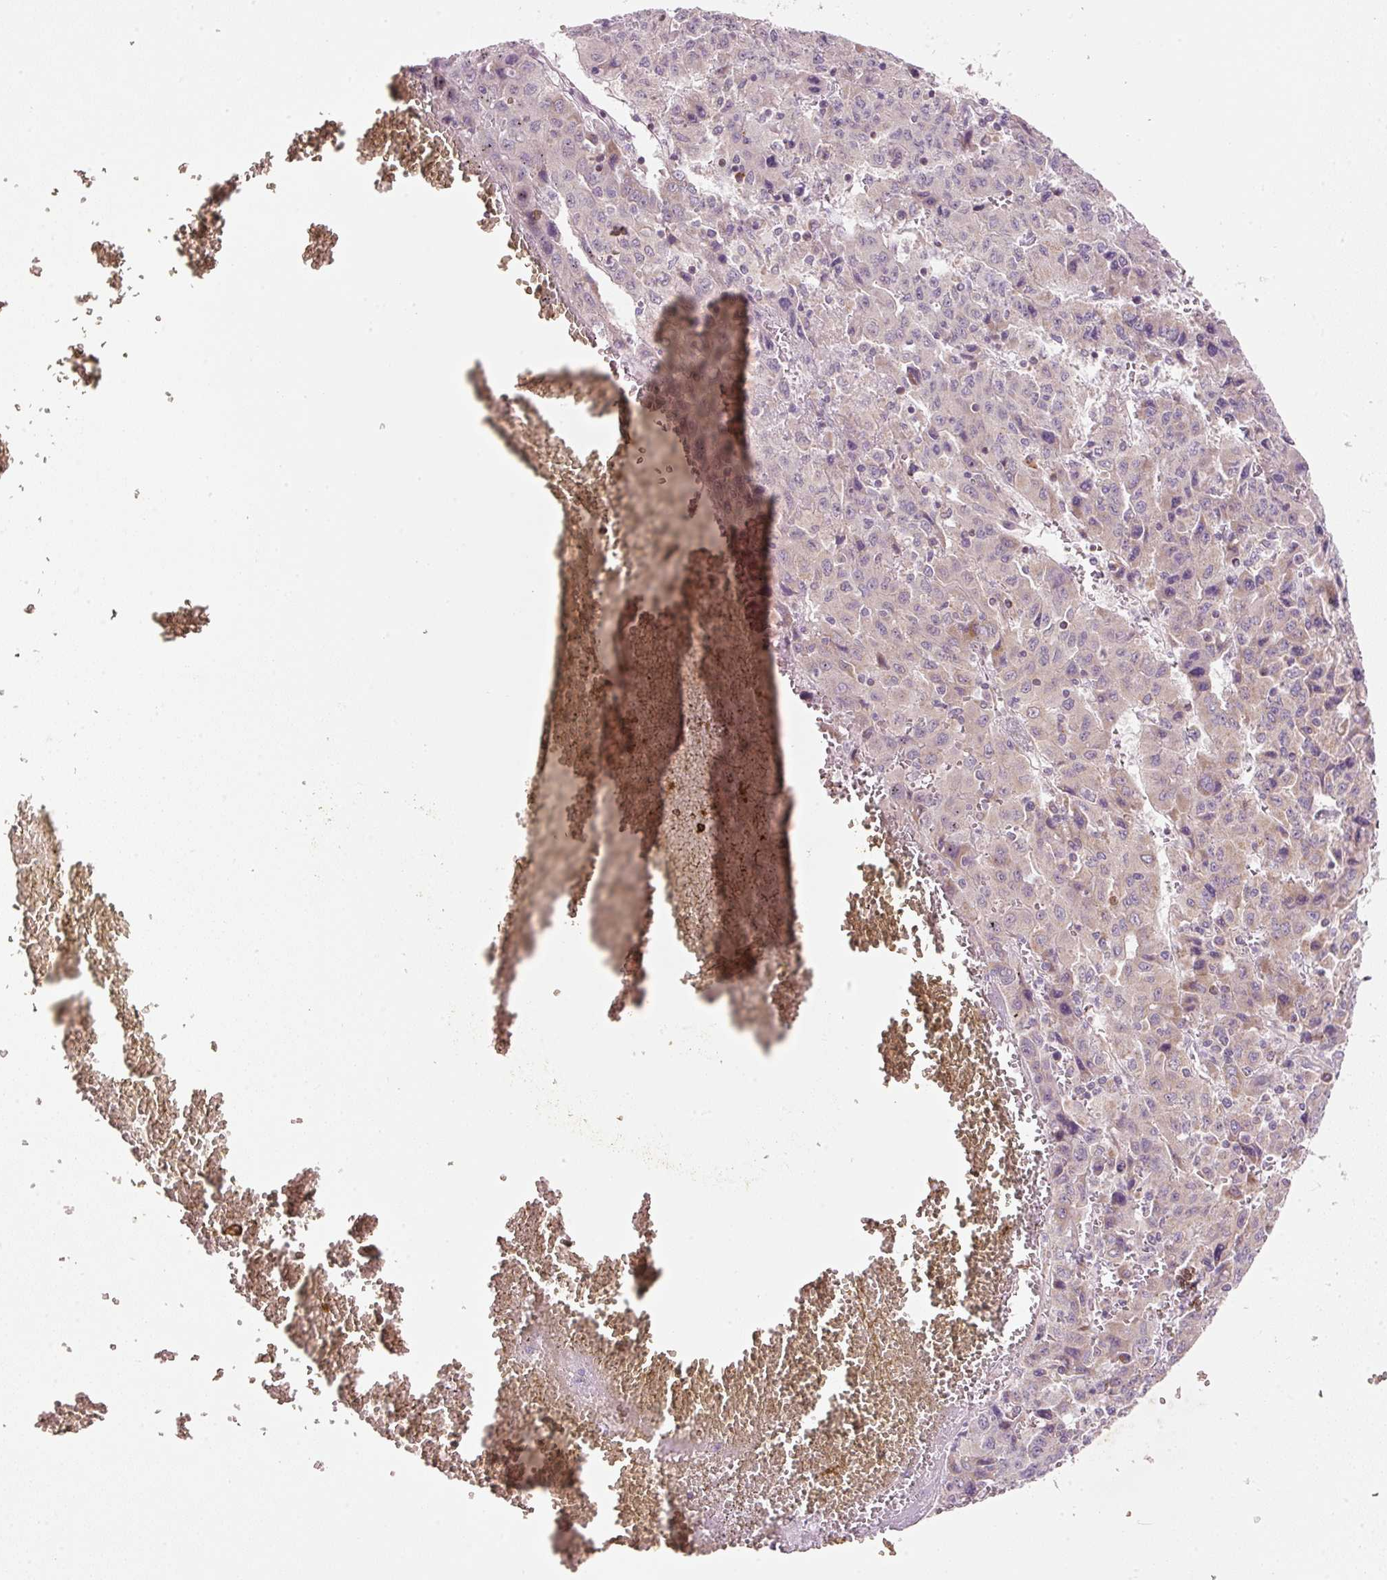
{"staining": {"intensity": "negative", "quantity": "none", "location": "none"}, "tissue": "liver cancer", "cell_type": "Tumor cells", "image_type": "cancer", "snomed": [{"axis": "morphology", "description": "Carcinoma, Hepatocellular, NOS"}, {"axis": "topography", "description": "Liver"}], "caption": "Photomicrograph shows no significant protein positivity in tumor cells of liver cancer (hepatocellular carcinoma).", "gene": "FAM78B", "patient": {"sex": "female", "age": 53}}